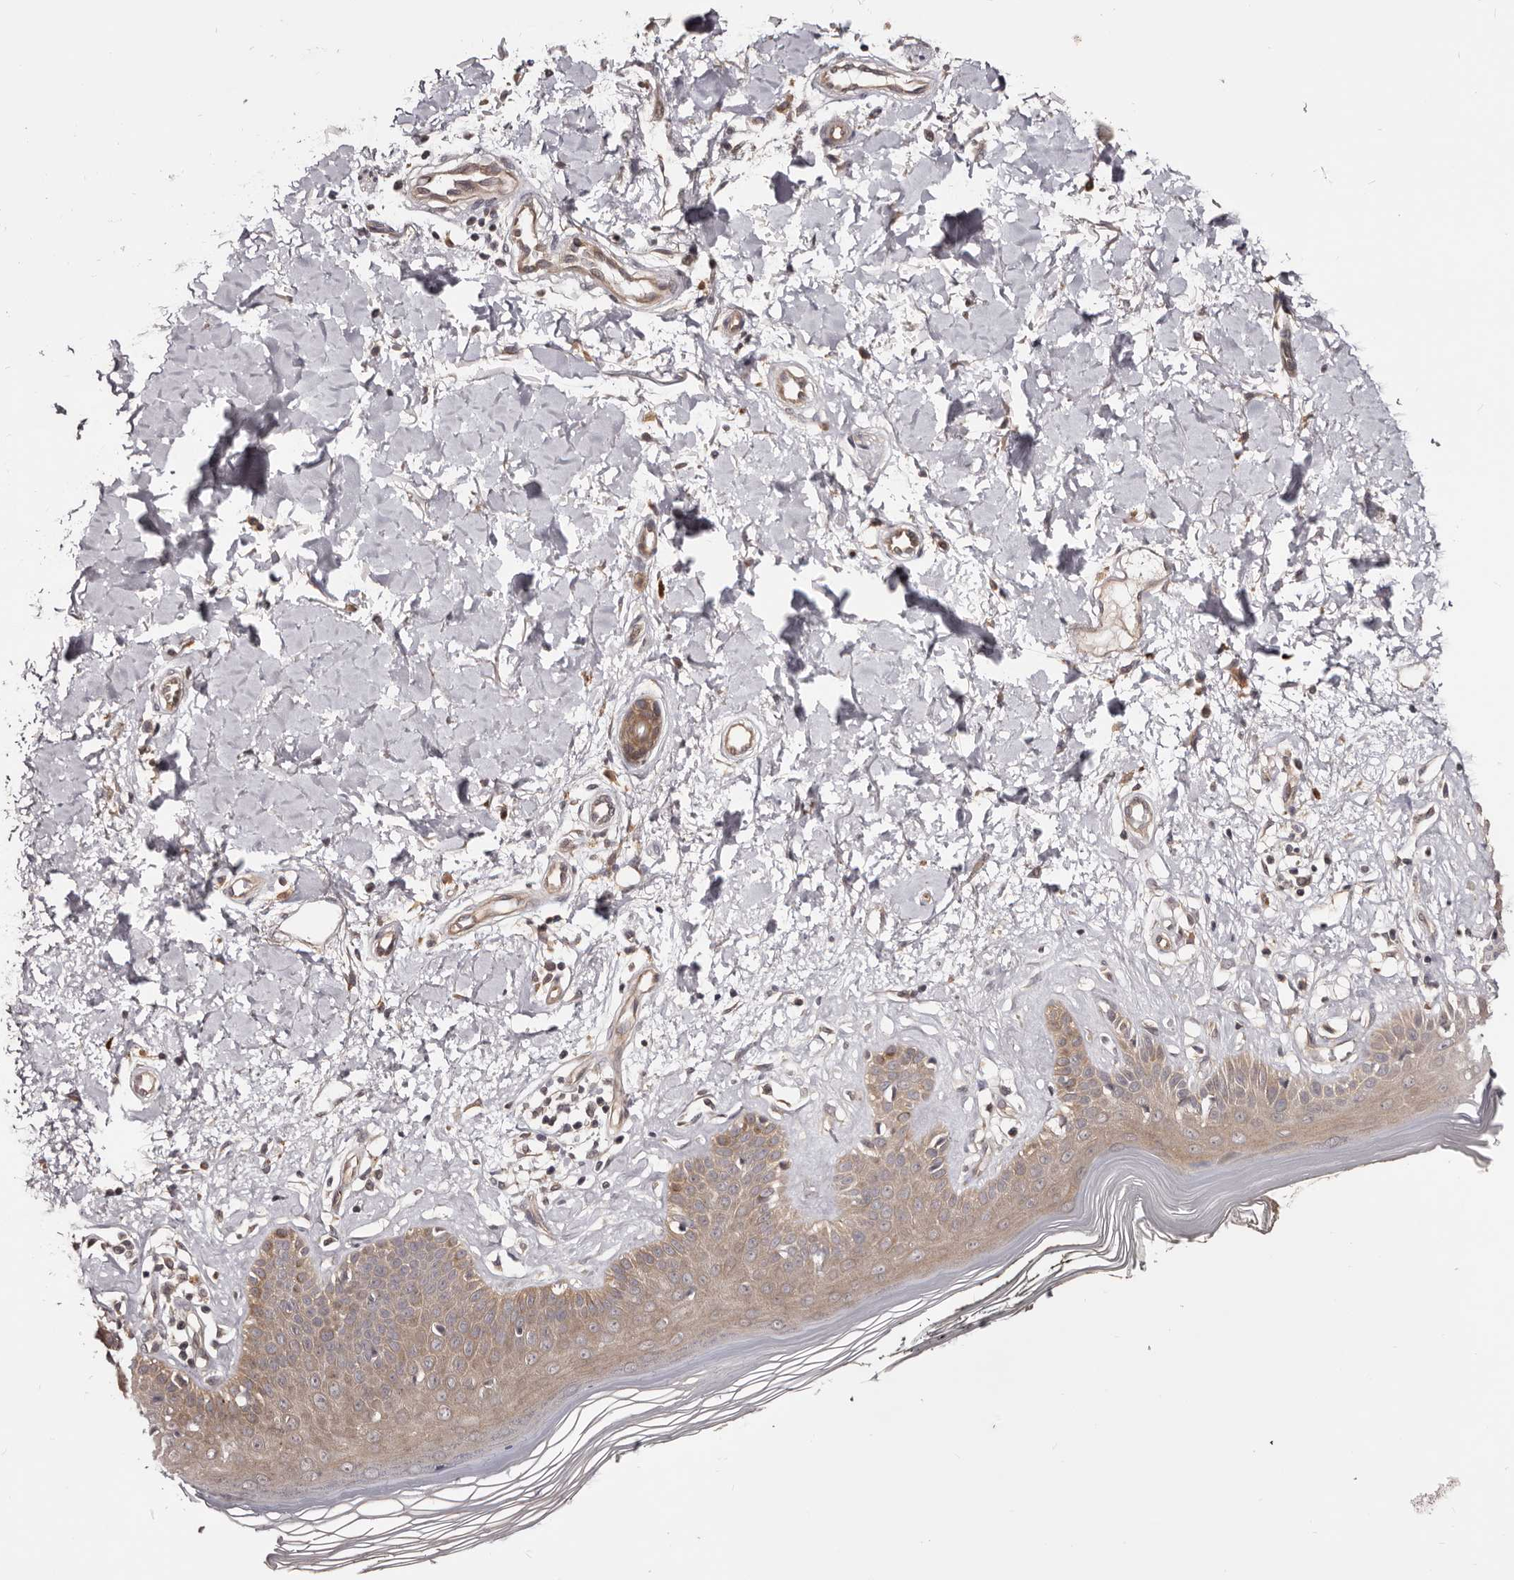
{"staining": {"intensity": "weak", "quantity": ">75%", "location": "cytoplasmic/membranous"}, "tissue": "skin", "cell_type": "Fibroblasts", "image_type": "normal", "snomed": [{"axis": "morphology", "description": "Normal tissue, NOS"}, {"axis": "topography", "description": "Skin"}], "caption": "Skin stained for a protein exhibits weak cytoplasmic/membranous positivity in fibroblasts. The protein of interest is shown in brown color, while the nuclei are stained blue.", "gene": "MDP1", "patient": {"sex": "female", "age": 64}}